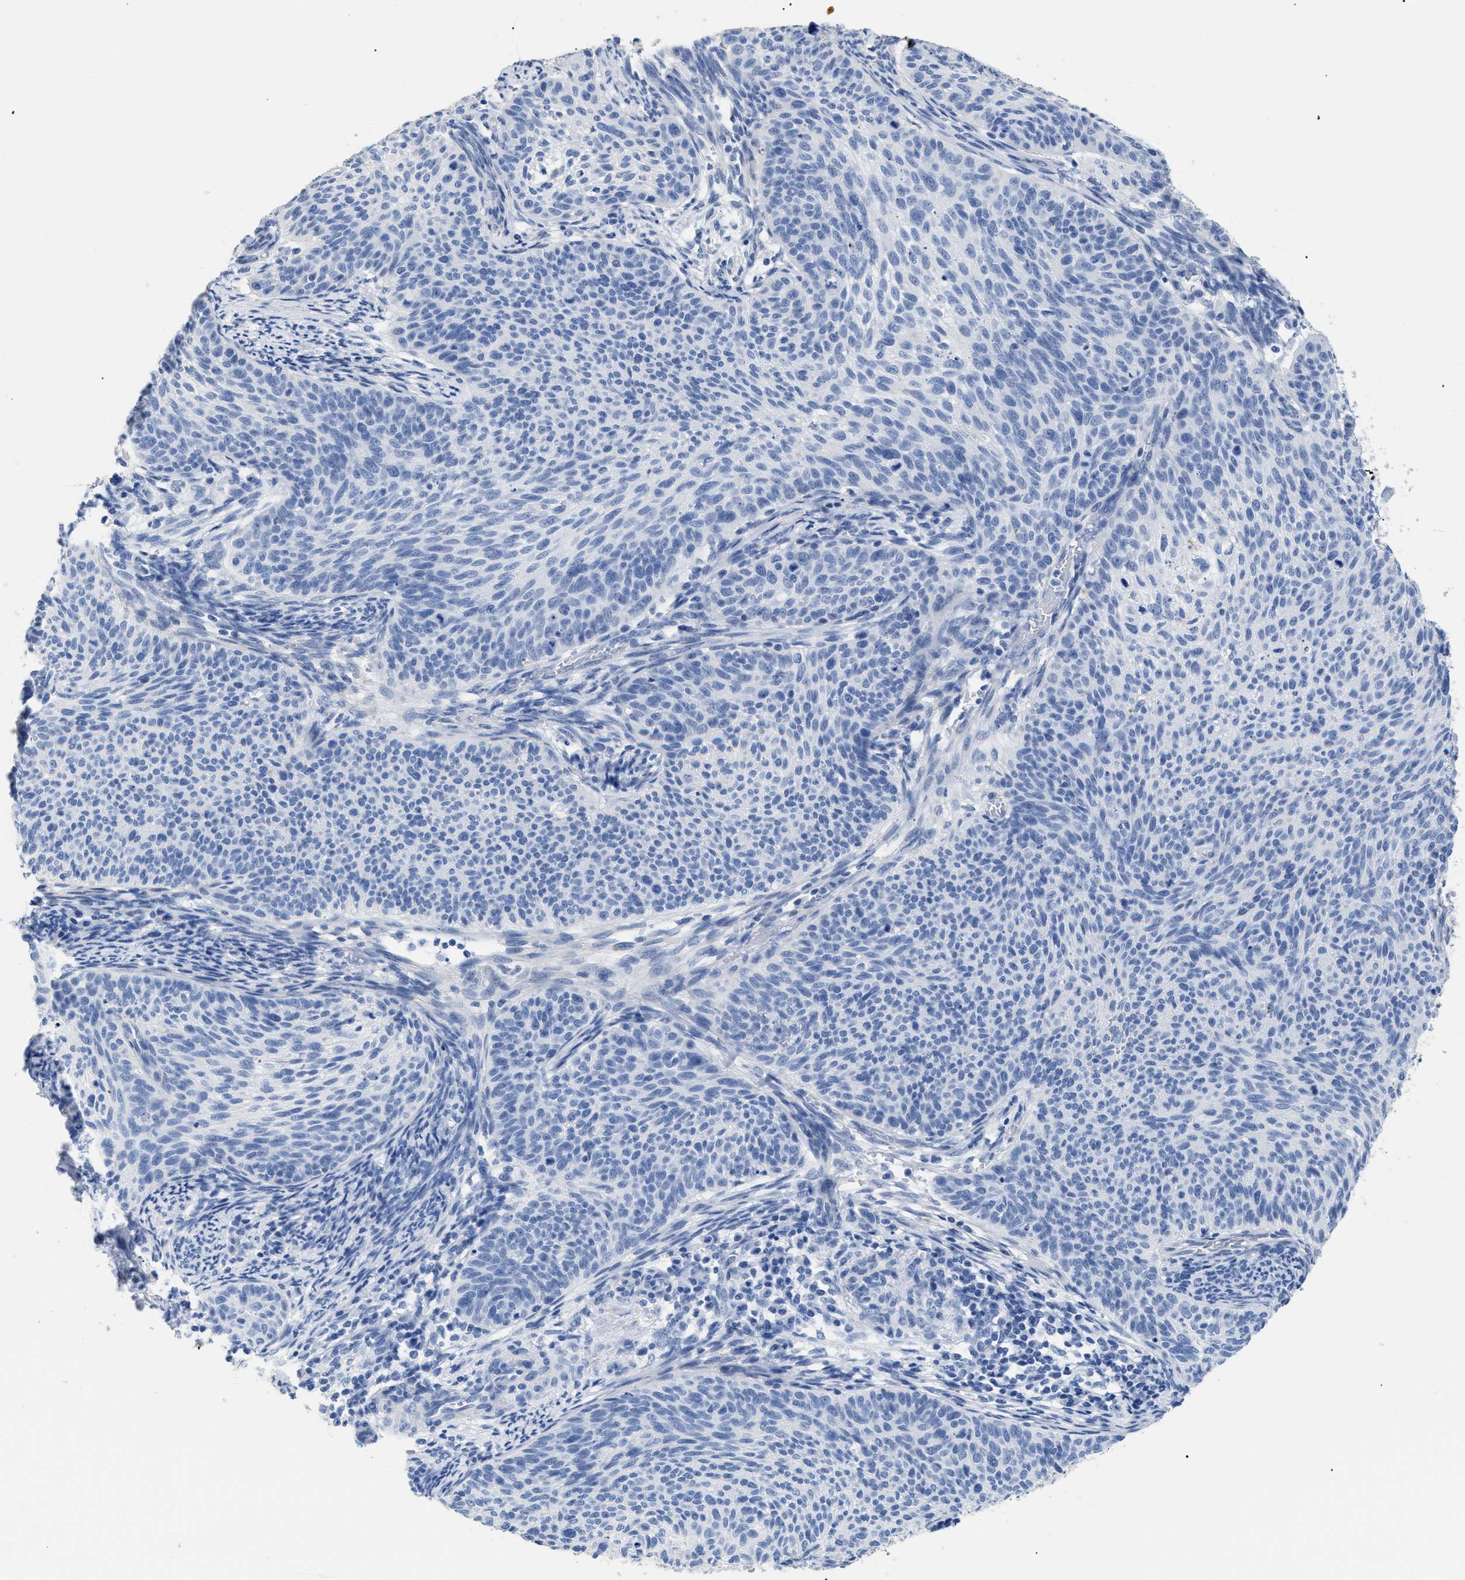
{"staining": {"intensity": "negative", "quantity": "none", "location": "none"}, "tissue": "cervical cancer", "cell_type": "Tumor cells", "image_type": "cancer", "snomed": [{"axis": "morphology", "description": "Squamous cell carcinoma, NOS"}, {"axis": "topography", "description": "Cervix"}], "caption": "IHC of squamous cell carcinoma (cervical) demonstrates no staining in tumor cells. Nuclei are stained in blue.", "gene": "DLC1", "patient": {"sex": "female", "age": 70}}